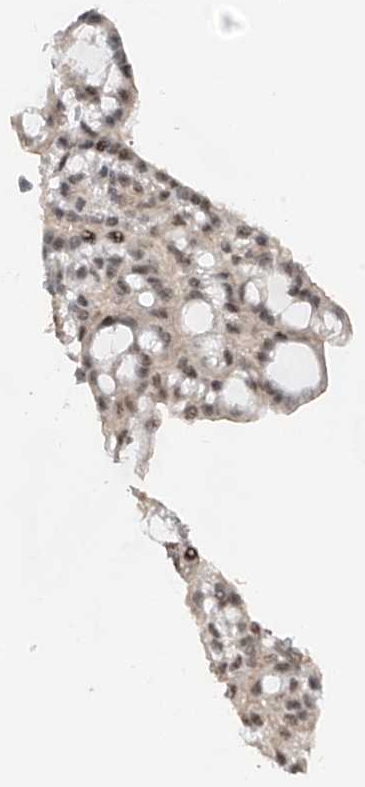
{"staining": {"intensity": "weak", "quantity": ">75%", "location": "nuclear"}, "tissue": "renal cancer", "cell_type": "Tumor cells", "image_type": "cancer", "snomed": [{"axis": "morphology", "description": "Adenocarcinoma, NOS"}, {"axis": "topography", "description": "Kidney"}], "caption": "The immunohistochemical stain labels weak nuclear positivity in tumor cells of renal cancer tissue.", "gene": "C1orf131", "patient": {"sex": "male", "age": 63}}